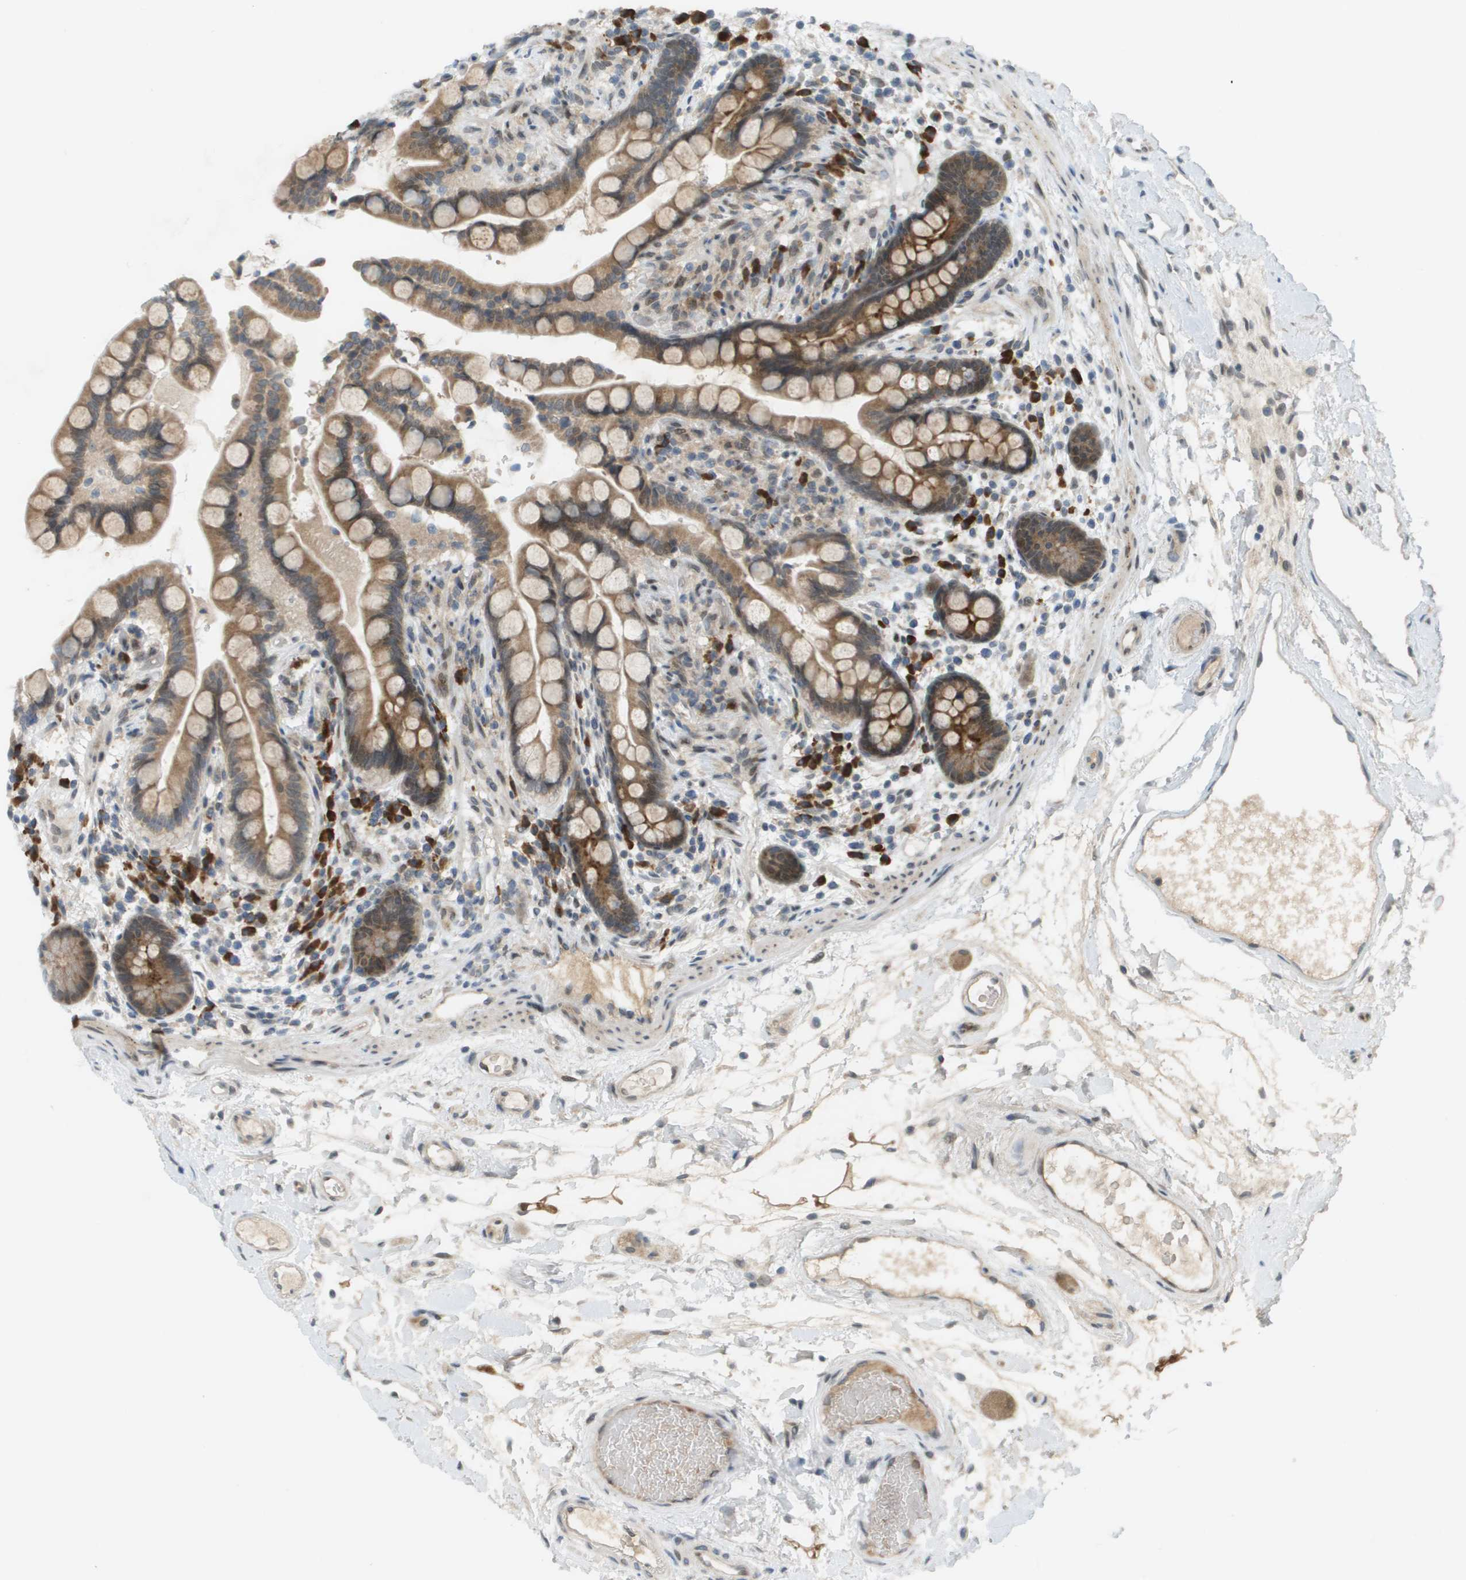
{"staining": {"intensity": "moderate", "quantity": "25%-75%", "location": "cytoplasmic/membranous"}, "tissue": "colon", "cell_type": "Endothelial cells", "image_type": "normal", "snomed": [{"axis": "morphology", "description": "Normal tissue, NOS"}, {"axis": "topography", "description": "Colon"}], "caption": "Protein staining of benign colon reveals moderate cytoplasmic/membranous expression in approximately 25%-75% of endothelial cells.", "gene": "CACNB4", "patient": {"sex": "male", "age": 73}}